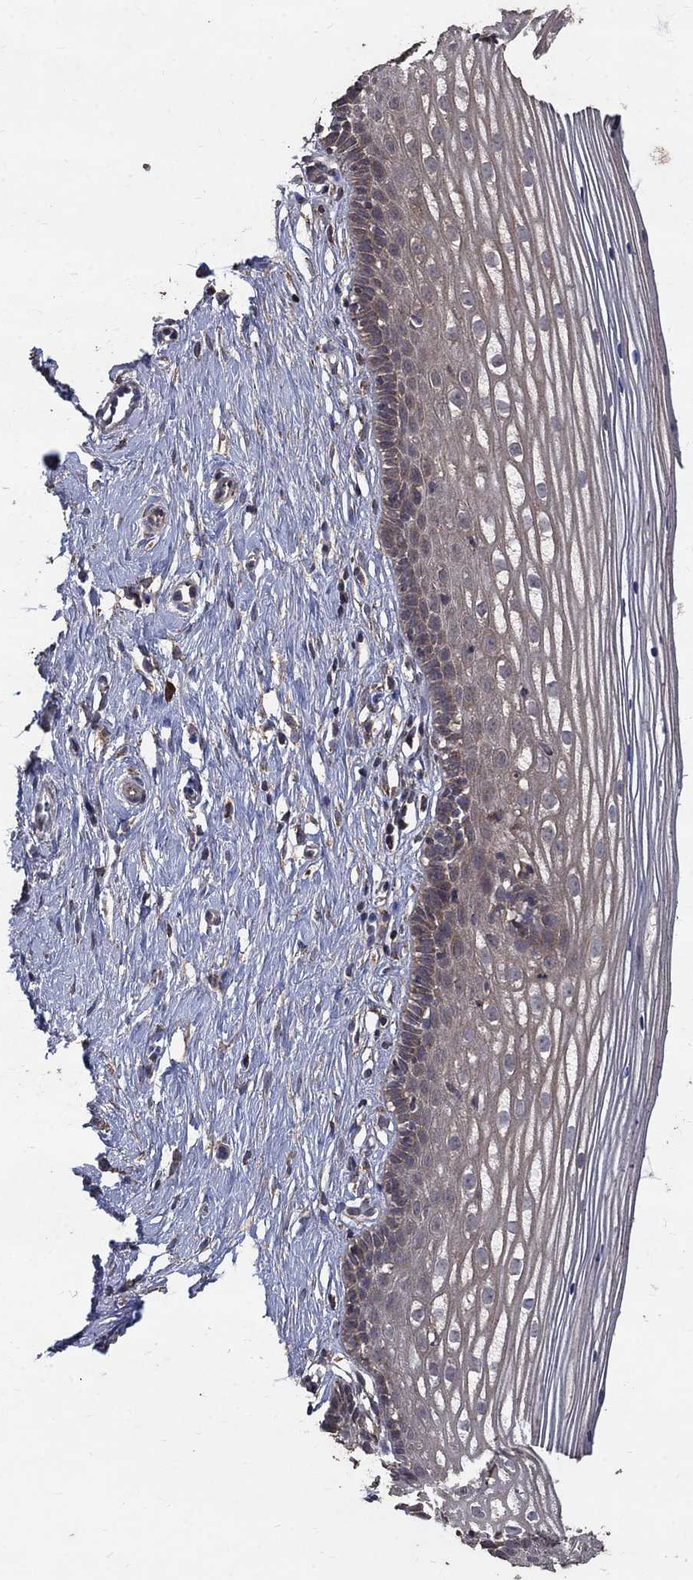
{"staining": {"intensity": "weak", "quantity": "25%-75%", "location": "cytoplasmic/membranous"}, "tissue": "cervix", "cell_type": "Glandular cells", "image_type": "normal", "snomed": [{"axis": "morphology", "description": "Normal tissue, NOS"}, {"axis": "topography", "description": "Cervix"}], "caption": "Immunohistochemical staining of benign cervix reveals low levels of weak cytoplasmic/membranous positivity in approximately 25%-75% of glandular cells. Ihc stains the protein of interest in brown and the nuclei are stained blue.", "gene": "C17orf75", "patient": {"sex": "female", "age": 40}}